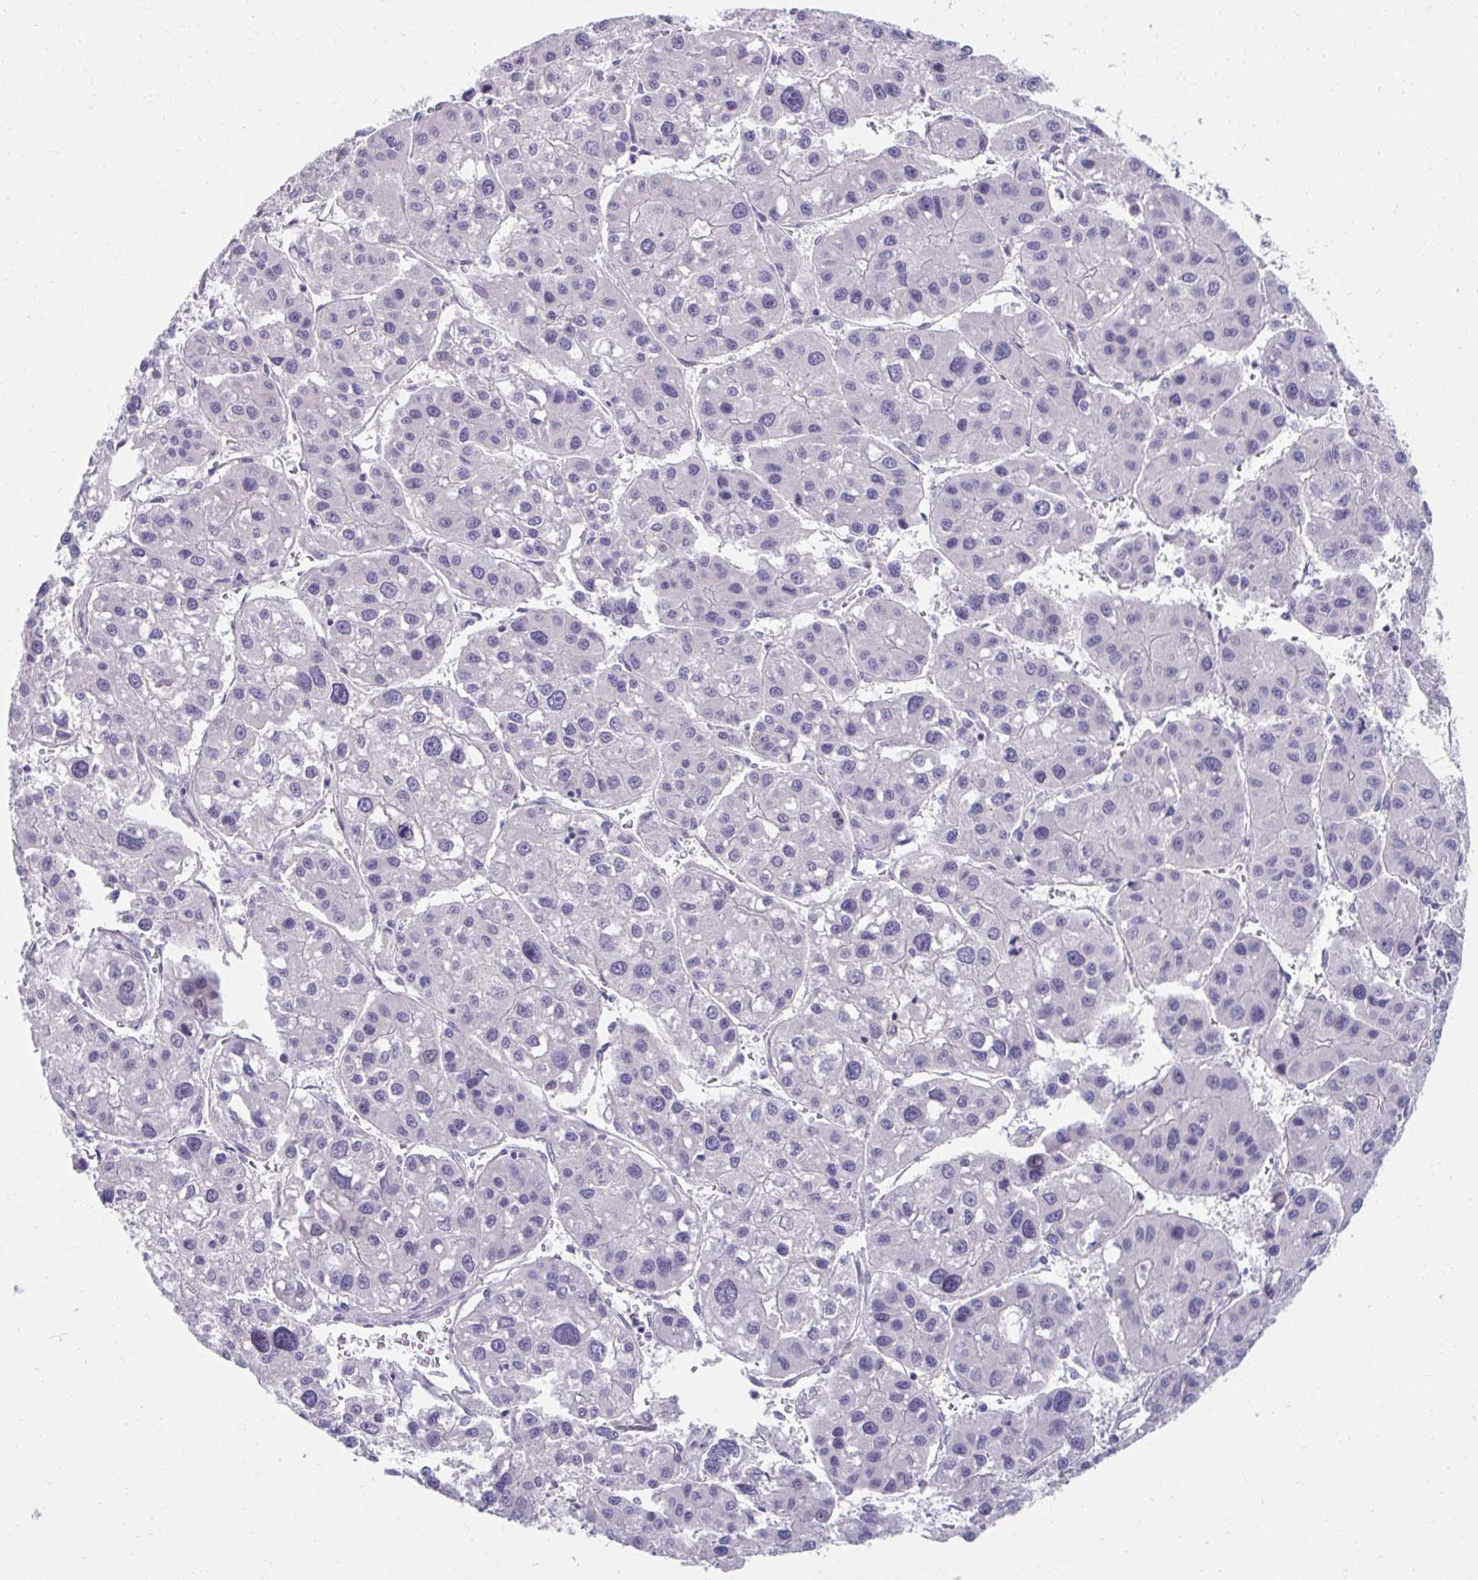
{"staining": {"intensity": "negative", "quantity": "none", "location": "none"}, "tissue": "liver cancer", "cell_type": "Tumor cells", "image_type": "cancer", "snomed": [{"axis": "morphology", "description": "Carcinoma, Hepatocellular, NOS"}, {"axis": "topography", "description": "Liver"}], "caption": "Tumor cells are negative for protein expression in human hepatocellular carcinoma (liver).", "gene": "SLAMF7", "patient": {"sex": "male", "age": 73}}